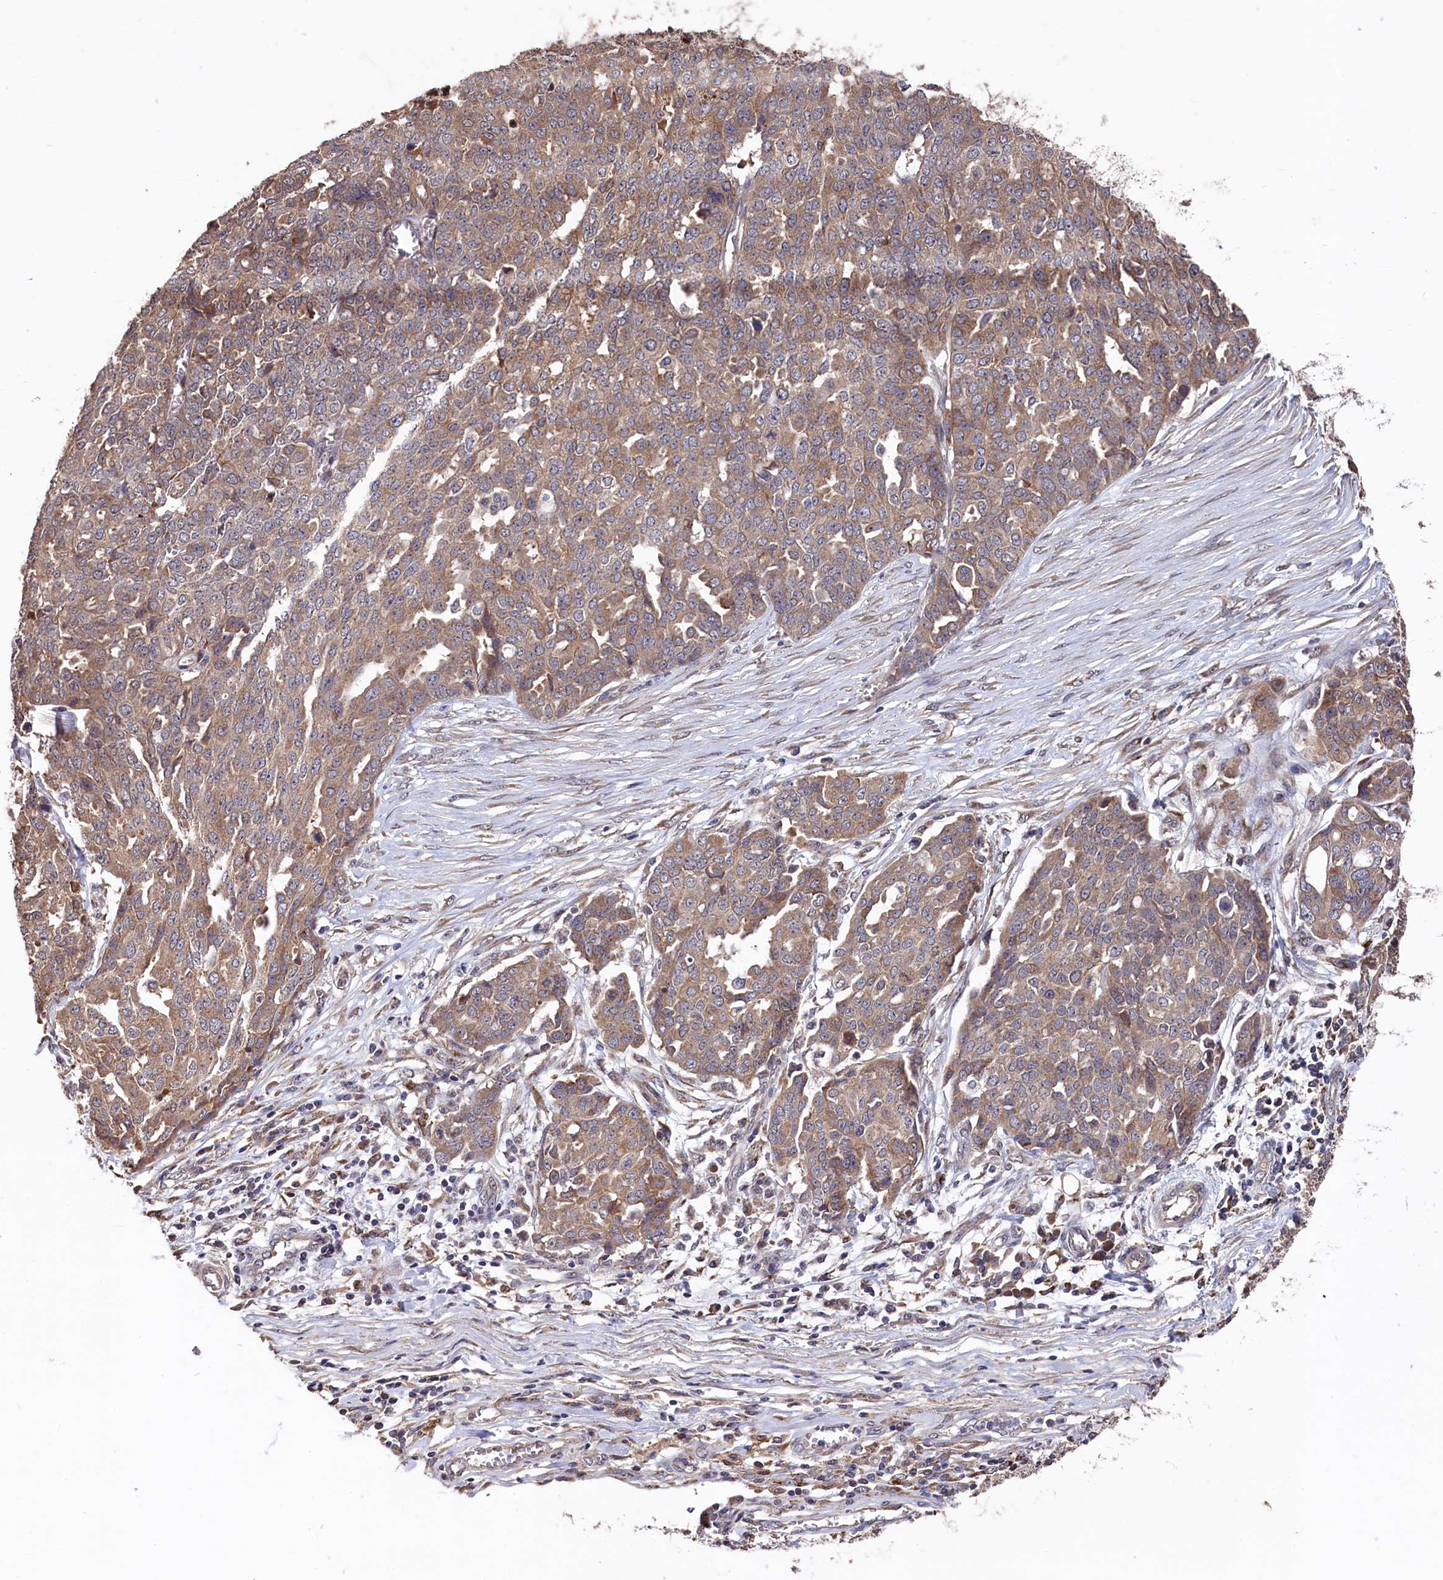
{"staining": {"intensity": "moderate", "quantity": ">75%", "location": "cytoplasmic/membranous"}, "tissue": "ovarian cancer", "cell_type": "Tumor cells", "image_type": "cancer", "snomed": [{"axis": "morphology", "description": "Cystadenocarcinoma, serous, NOS"}, {"axis": "topography", "description": "Soft tissue"}, {"axis": "topography", "description": "Ovary"}], "caption": "Ovarian serous cystadenocarcinoma was stained to show a protein in brown. There is medium levels of moderate cytoplasmic/membranous staining in about >75% of tumor cells.", "gene": "SLC12A4", "patient": {"sex": "female", "age": 57}}